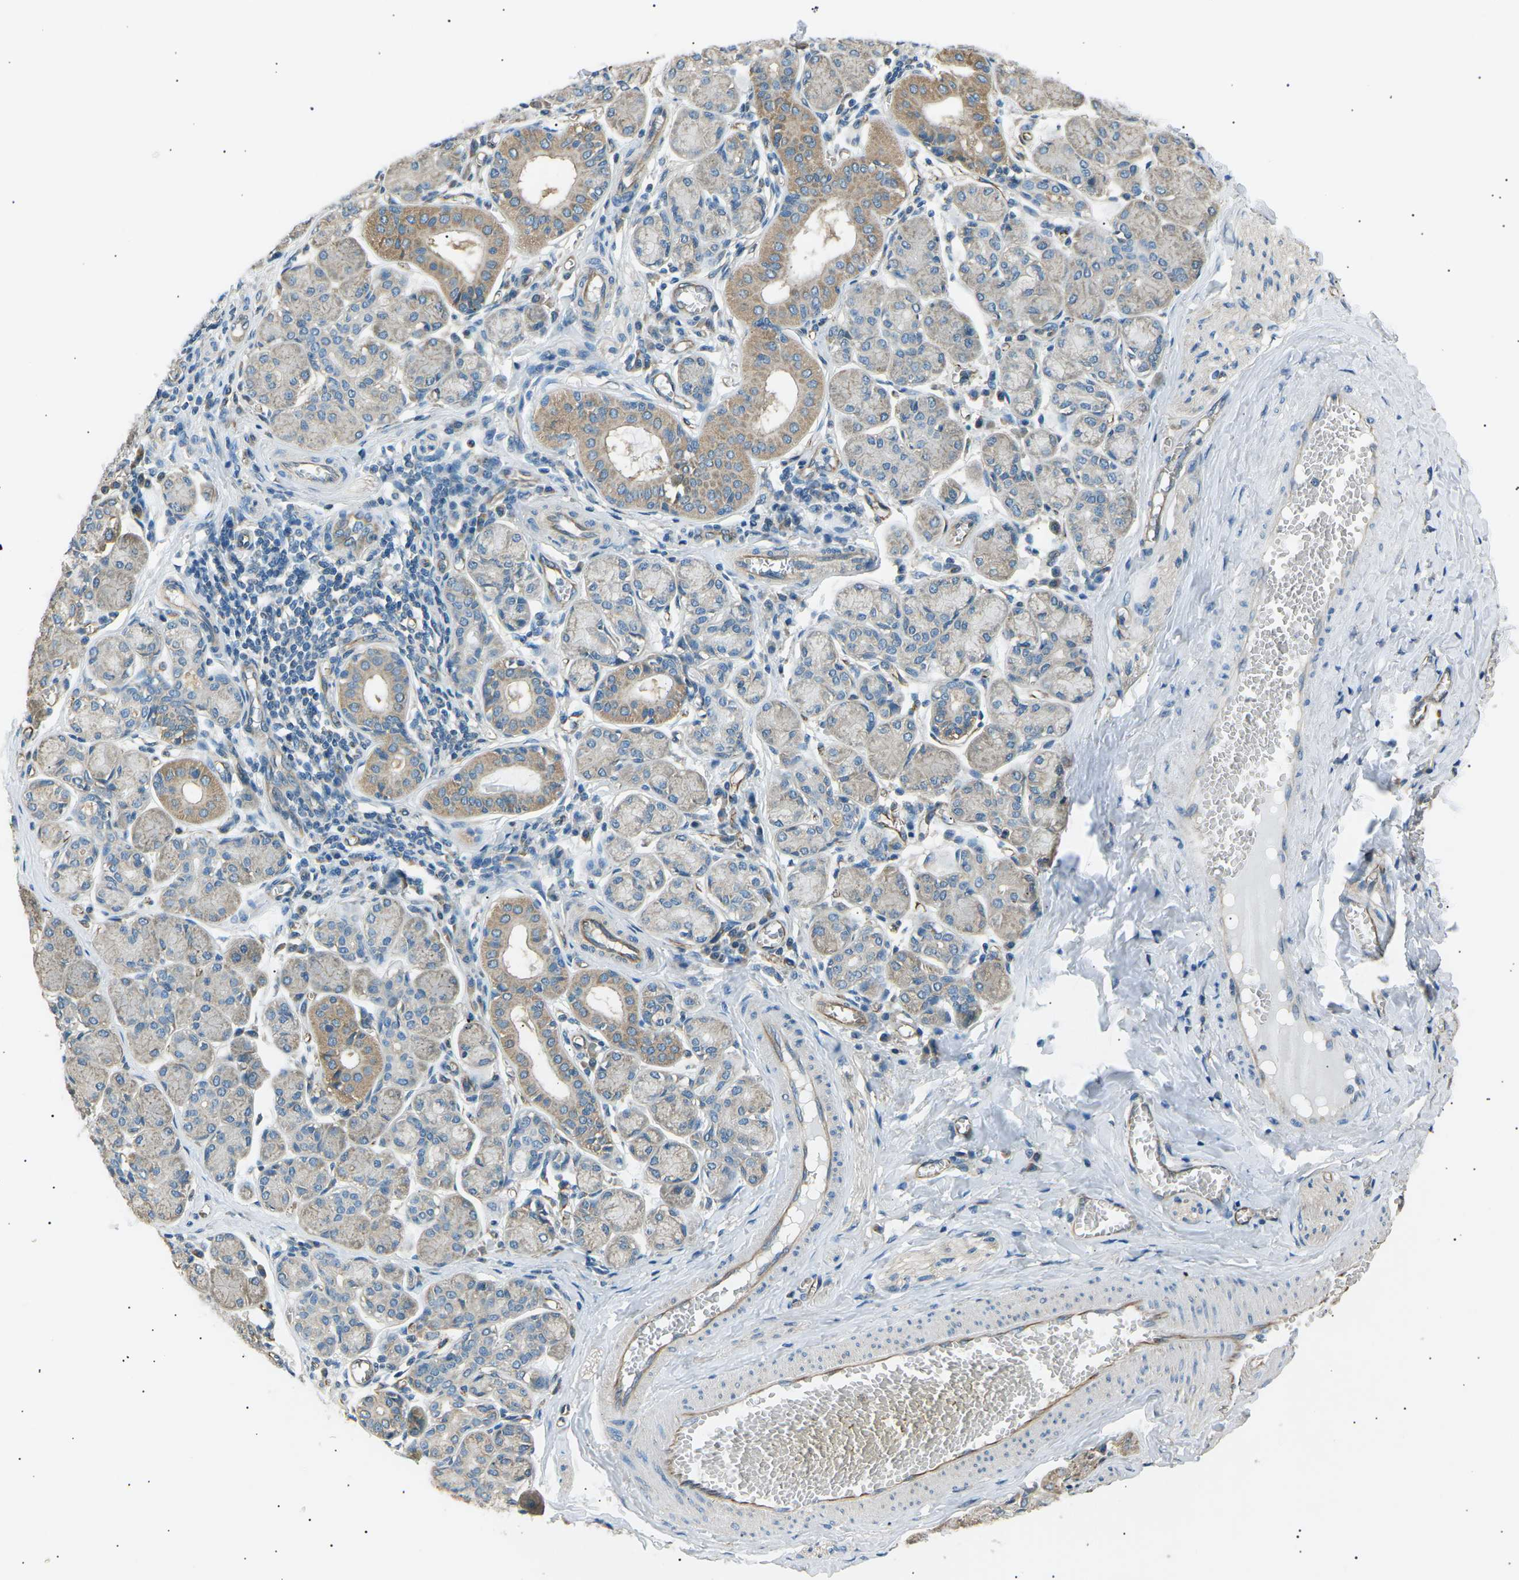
{"staining": {"intensity": "moderate", "quantity": "25%-75%", "location": "cytoplasmic/membranous"}, "tissue": "salivary gland", "cell_type": "Glandular cells", "image_type": "normal", "snomed": [{"axis": "morphology", "description": "Normal tissue, NOS"}, {"axis": "morphology", "description": "Inflammation, NOS"}, {"axis": "topography", "description": "Lymph node"}, {"axis": "topography", "description": "Salivary gland"}], "caption": "Salivary gland stained with a brown dye exhibits moderate cytoplasmic/membranous positive staining in approximately 25%-75% of glandular cells.", "gene": "SLK", "patient": {"sex": "male", "age": 3}}